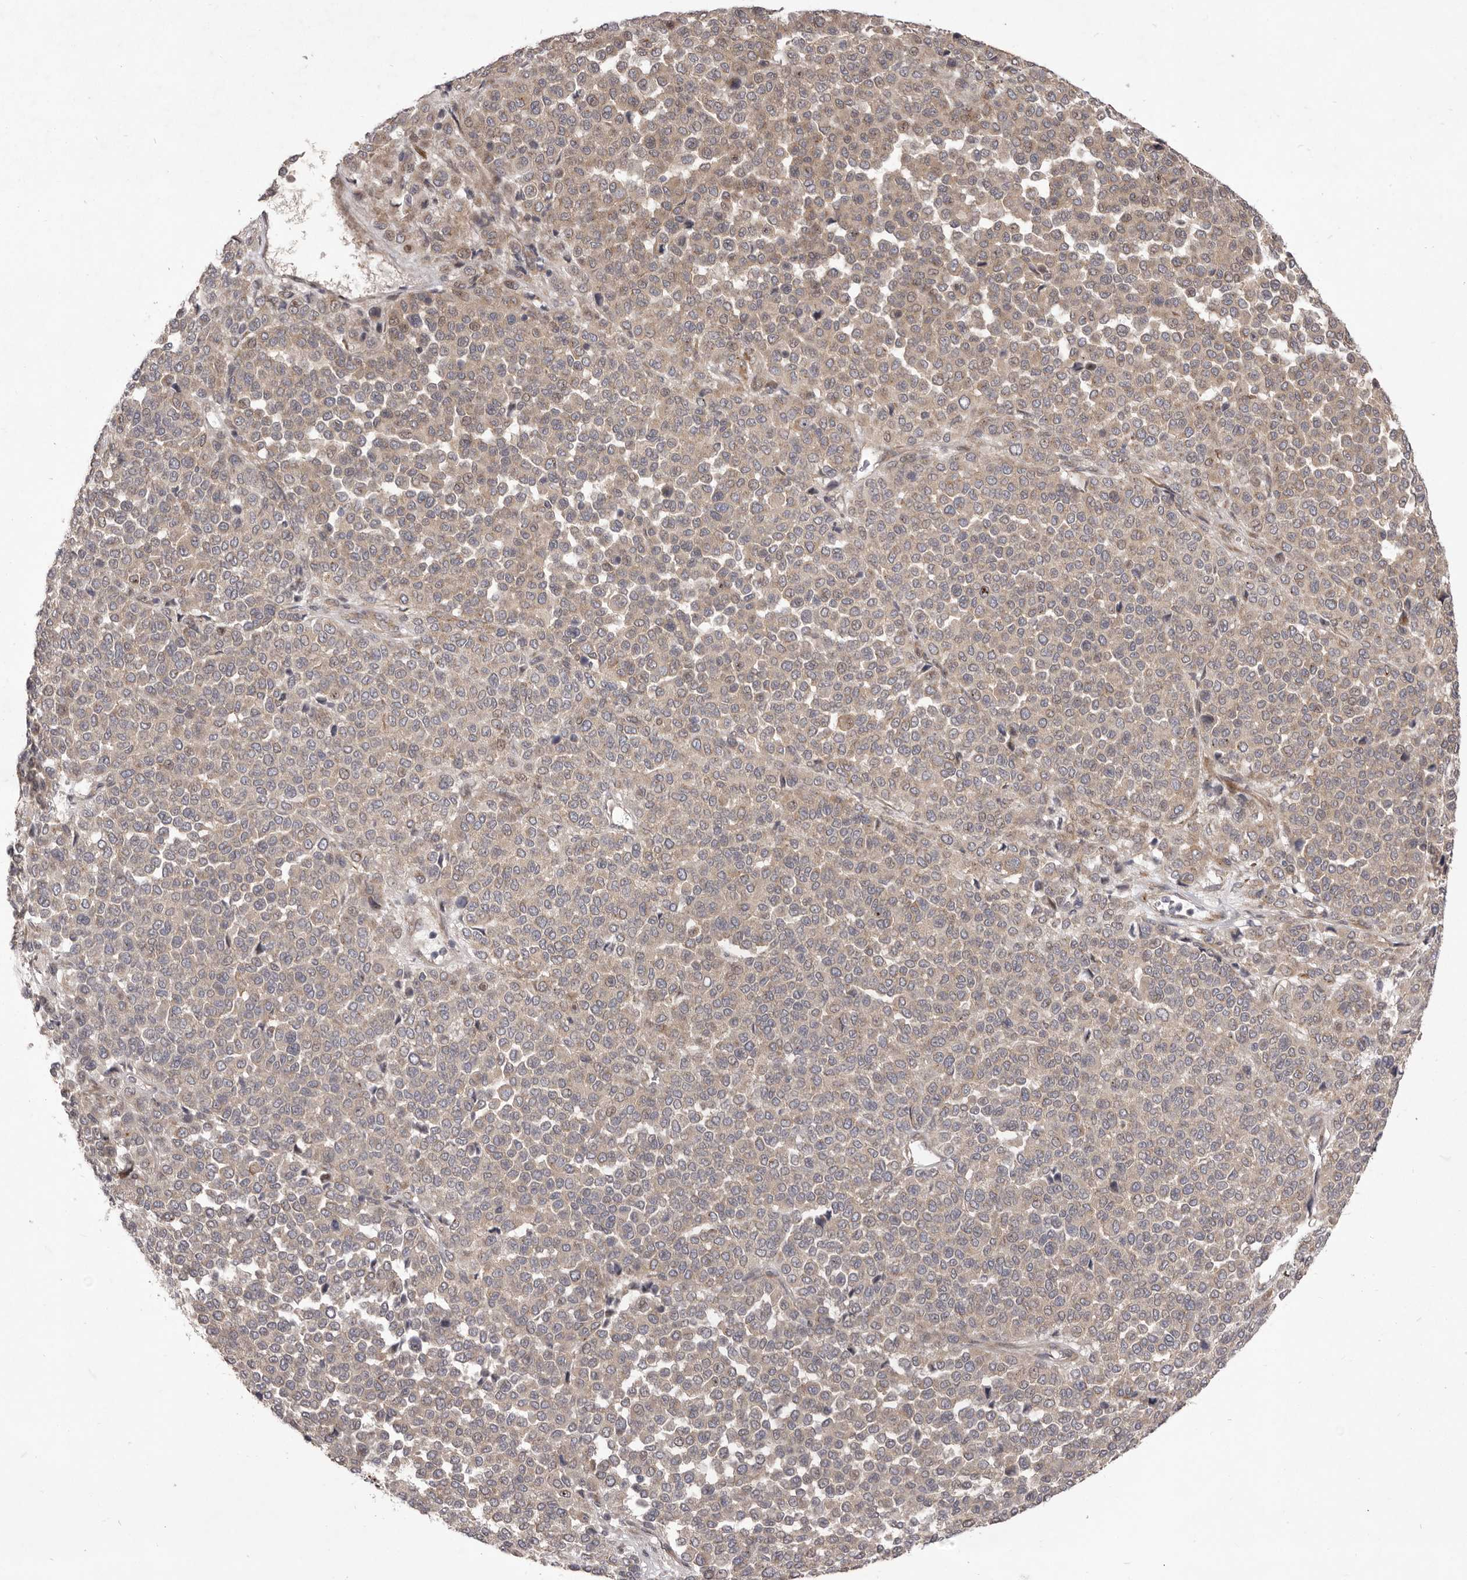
{"staining": {"intensity": "weak", "quantity": ">75%", "location": "cytoplasmic/membranous"}, "tissue": "melanoma", "cell_type": "Tumor cells", "image_type": "cancer", "snomed": [{"axis": "morphology", "description": "Malignant melanoma, Metastatic site"}, {"axis": "topography", "description": "Pancreas"}], "caption": "Weak cytoplasmic/membranous protein expression is present in approximately >75% of tumor cells in melanoma.", "gene": "TBC1D8B", "patient": {"sex": "female", "age": 30}}